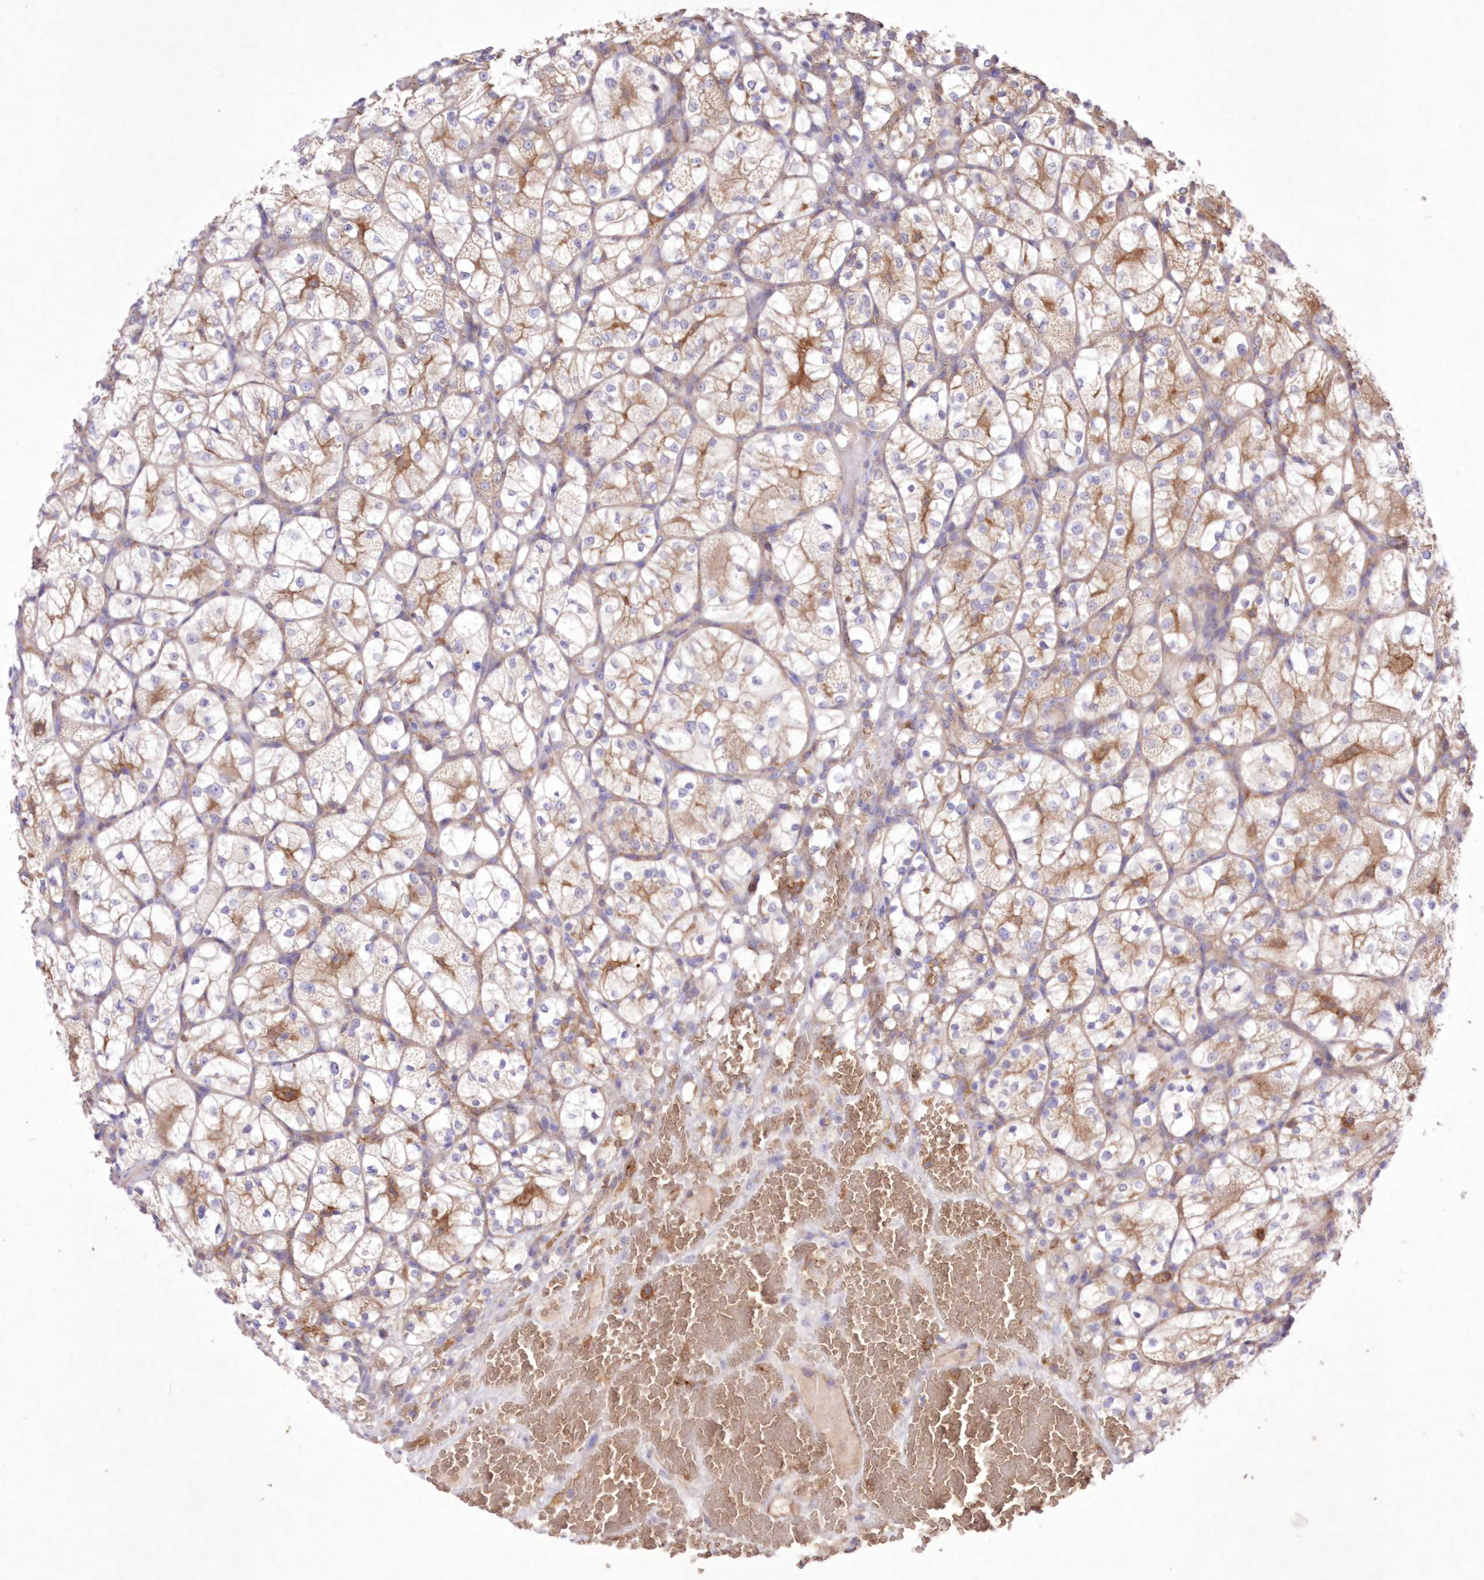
{"staining": {"intensity": "moderate", "quantity": "25%-75%", "location": "cytoplasmic/membranous"}, "tissue": "renal cancer", "cell_type": "Tumor cells", "image_type": "cancer", "snomed": [{"axis": "morphology", "description": "Adenocarcinoma, NOS"}, {"axis": "topography", "description": "Kidney"}], "caption": "IHC of renal cancer (adenocarcinoma) demonstrates medium levels of moderate cytoplasmic/membranous expression in approximately 25%-75% of tumor cells.", "gene": "FCHO2", "patient": {"sex": "female", "age": 69}}